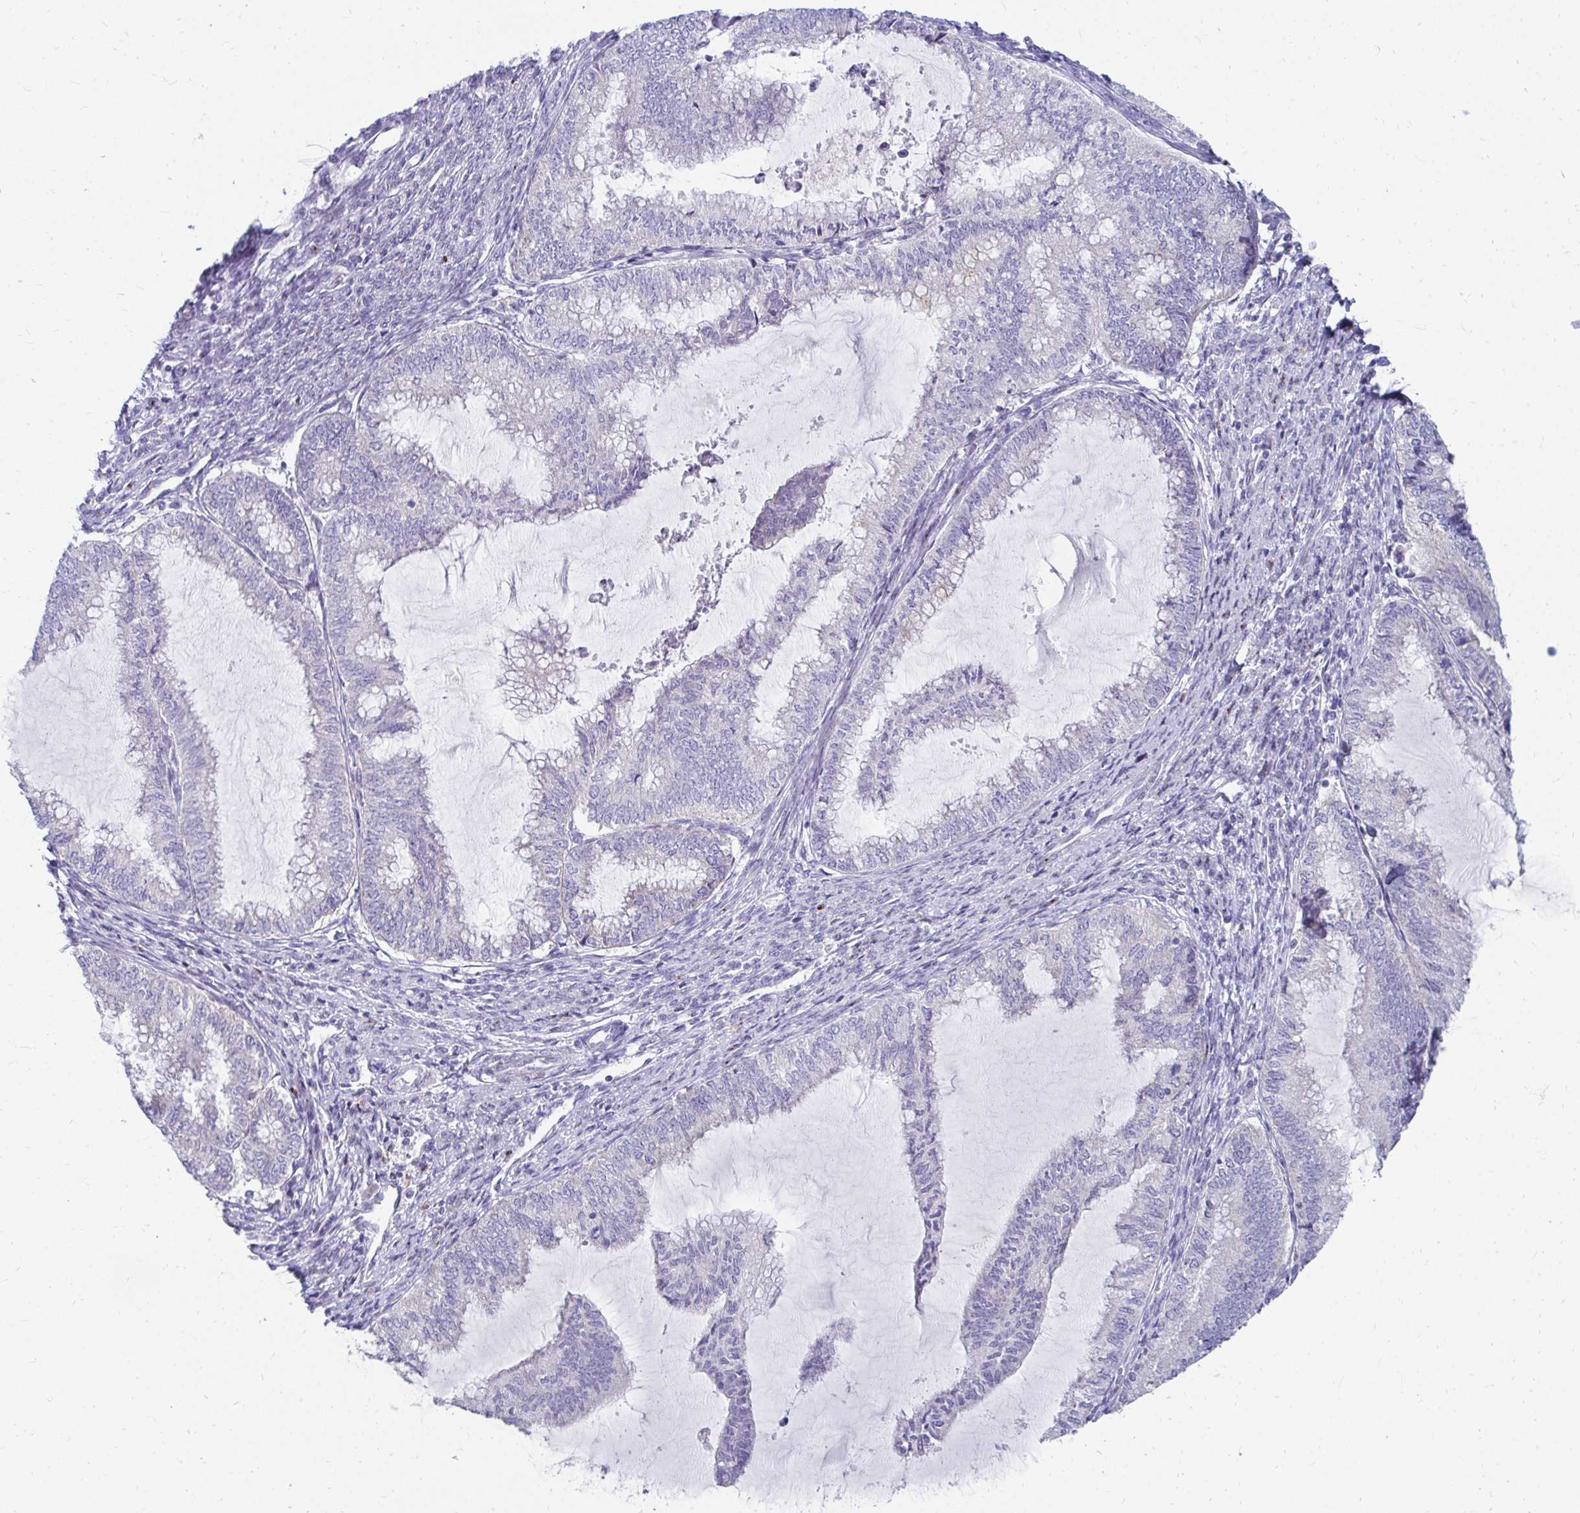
{"staining": {"intensity": "negative", "quantity": "none", "location": "none"}, "tissue": "endometrial cancer", "cell_type": "Tumor cells", "image_type": "cancer", "snomed": [{"axis": "morphology", "description": "Adenocarcinoma, NOS"}, {"axis": "topography", "description": "Endometrium"}], "caption": "Immunohistochemical staining of endometrial adenocarcinoma demonstrates no significant staining in tumor cells. (DAB immunohistochemistry (IHC) visualized using brightfield microscopy, high magnification).", "gene": "EXOC5", "patient": {"sex": "female", "age": 79}}